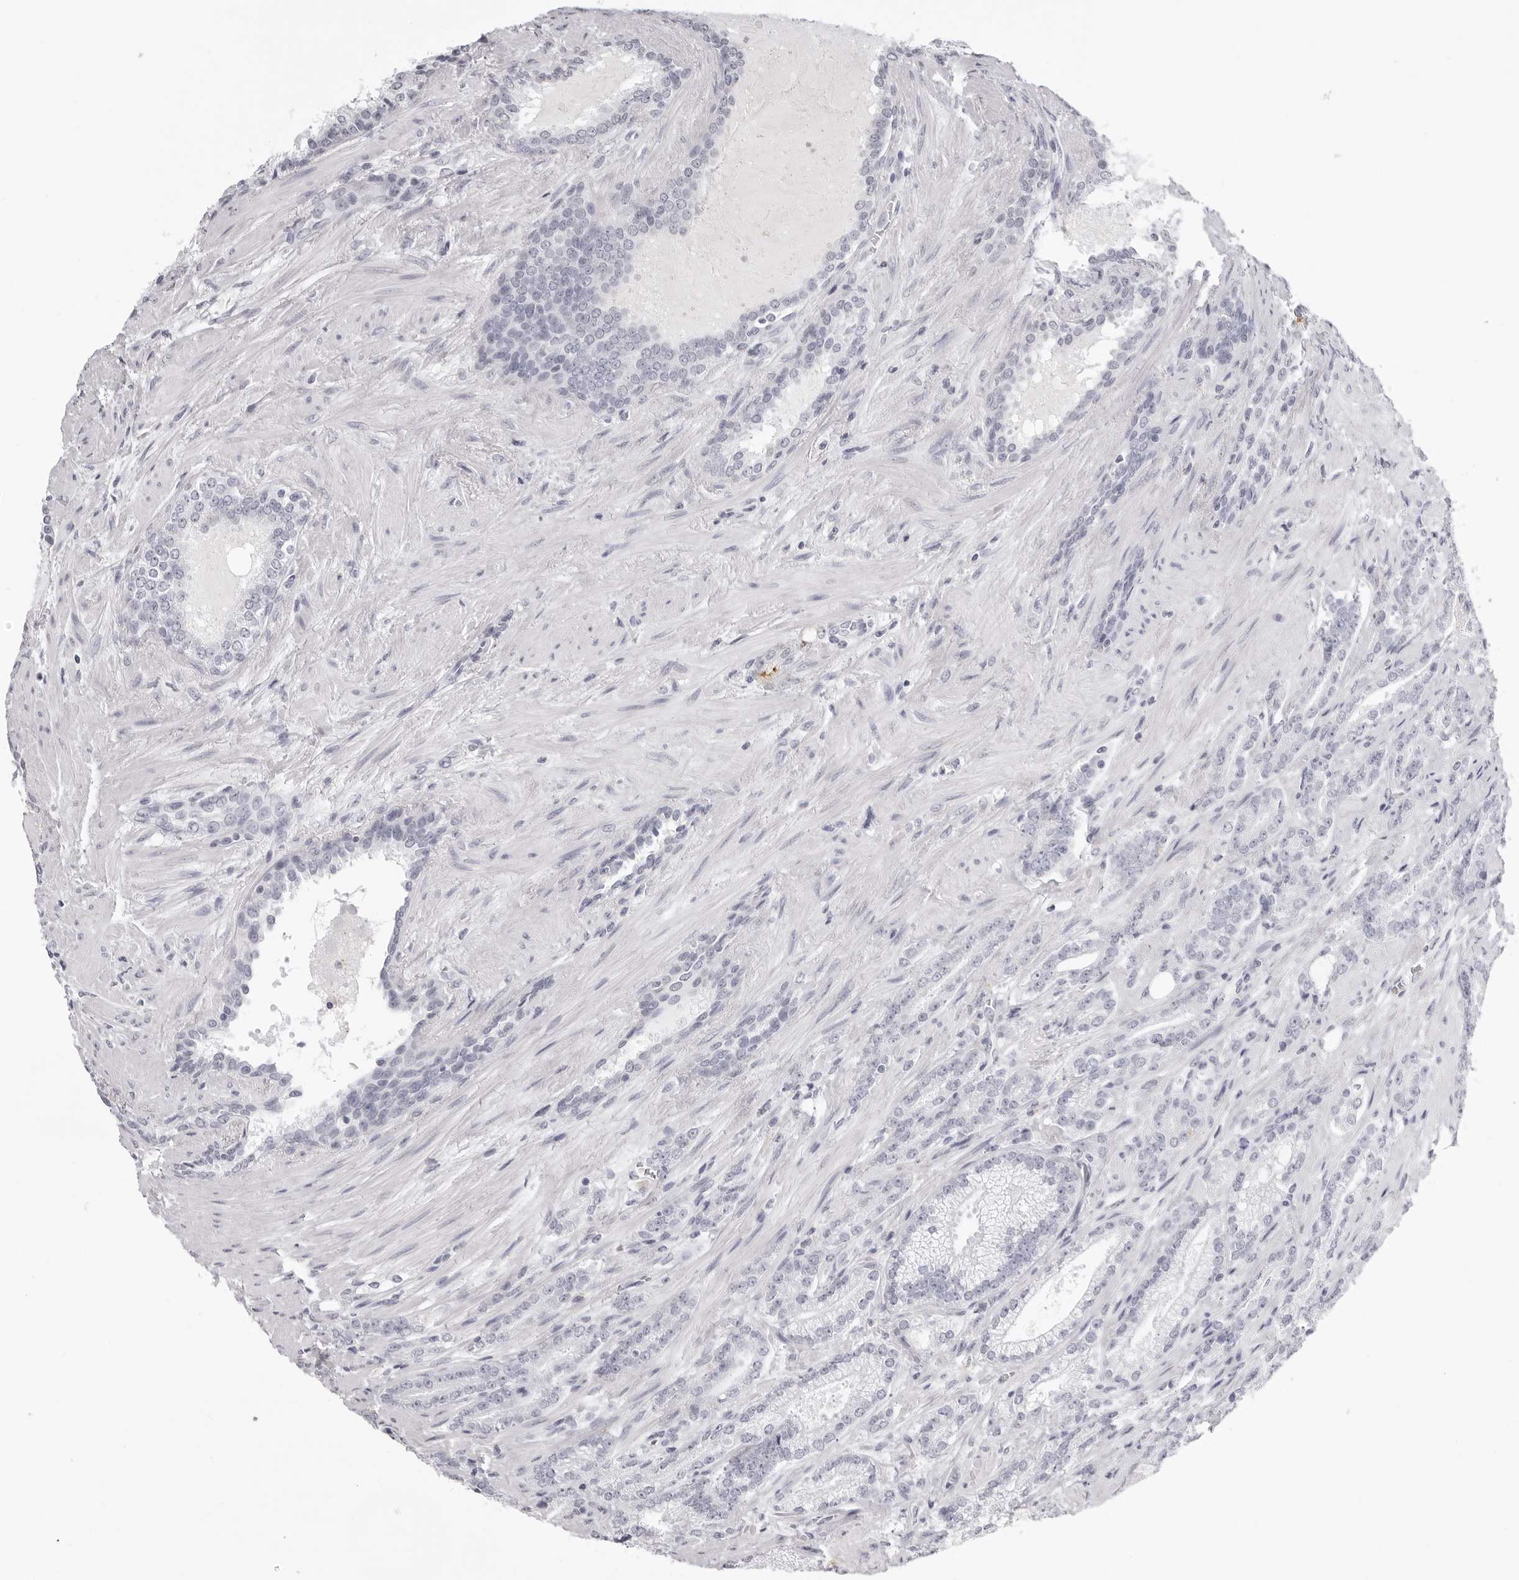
{"staining": {"intensity": "negative", "quantity": "none", "location": "none"}, "tissue": "prostate cancer", "cell_type": "Tumor cells", "image_type": "cancer", "snomed": [{"axis": "morphology", "description": "Adenocarcinoma, High grade"}, {"axis": "topography", "description": "Prostate"}], "caption": "An immunohistochemistry (IHC) photomicrograph of prostate cancer (adenocarcinoma (high-grade)) is shown. There is no staining in tumor cells of prostate cancer (adenocarcinoma (high-grade)).", "gene": "CST1", "patient": {"sex": "male", "age": 73}}